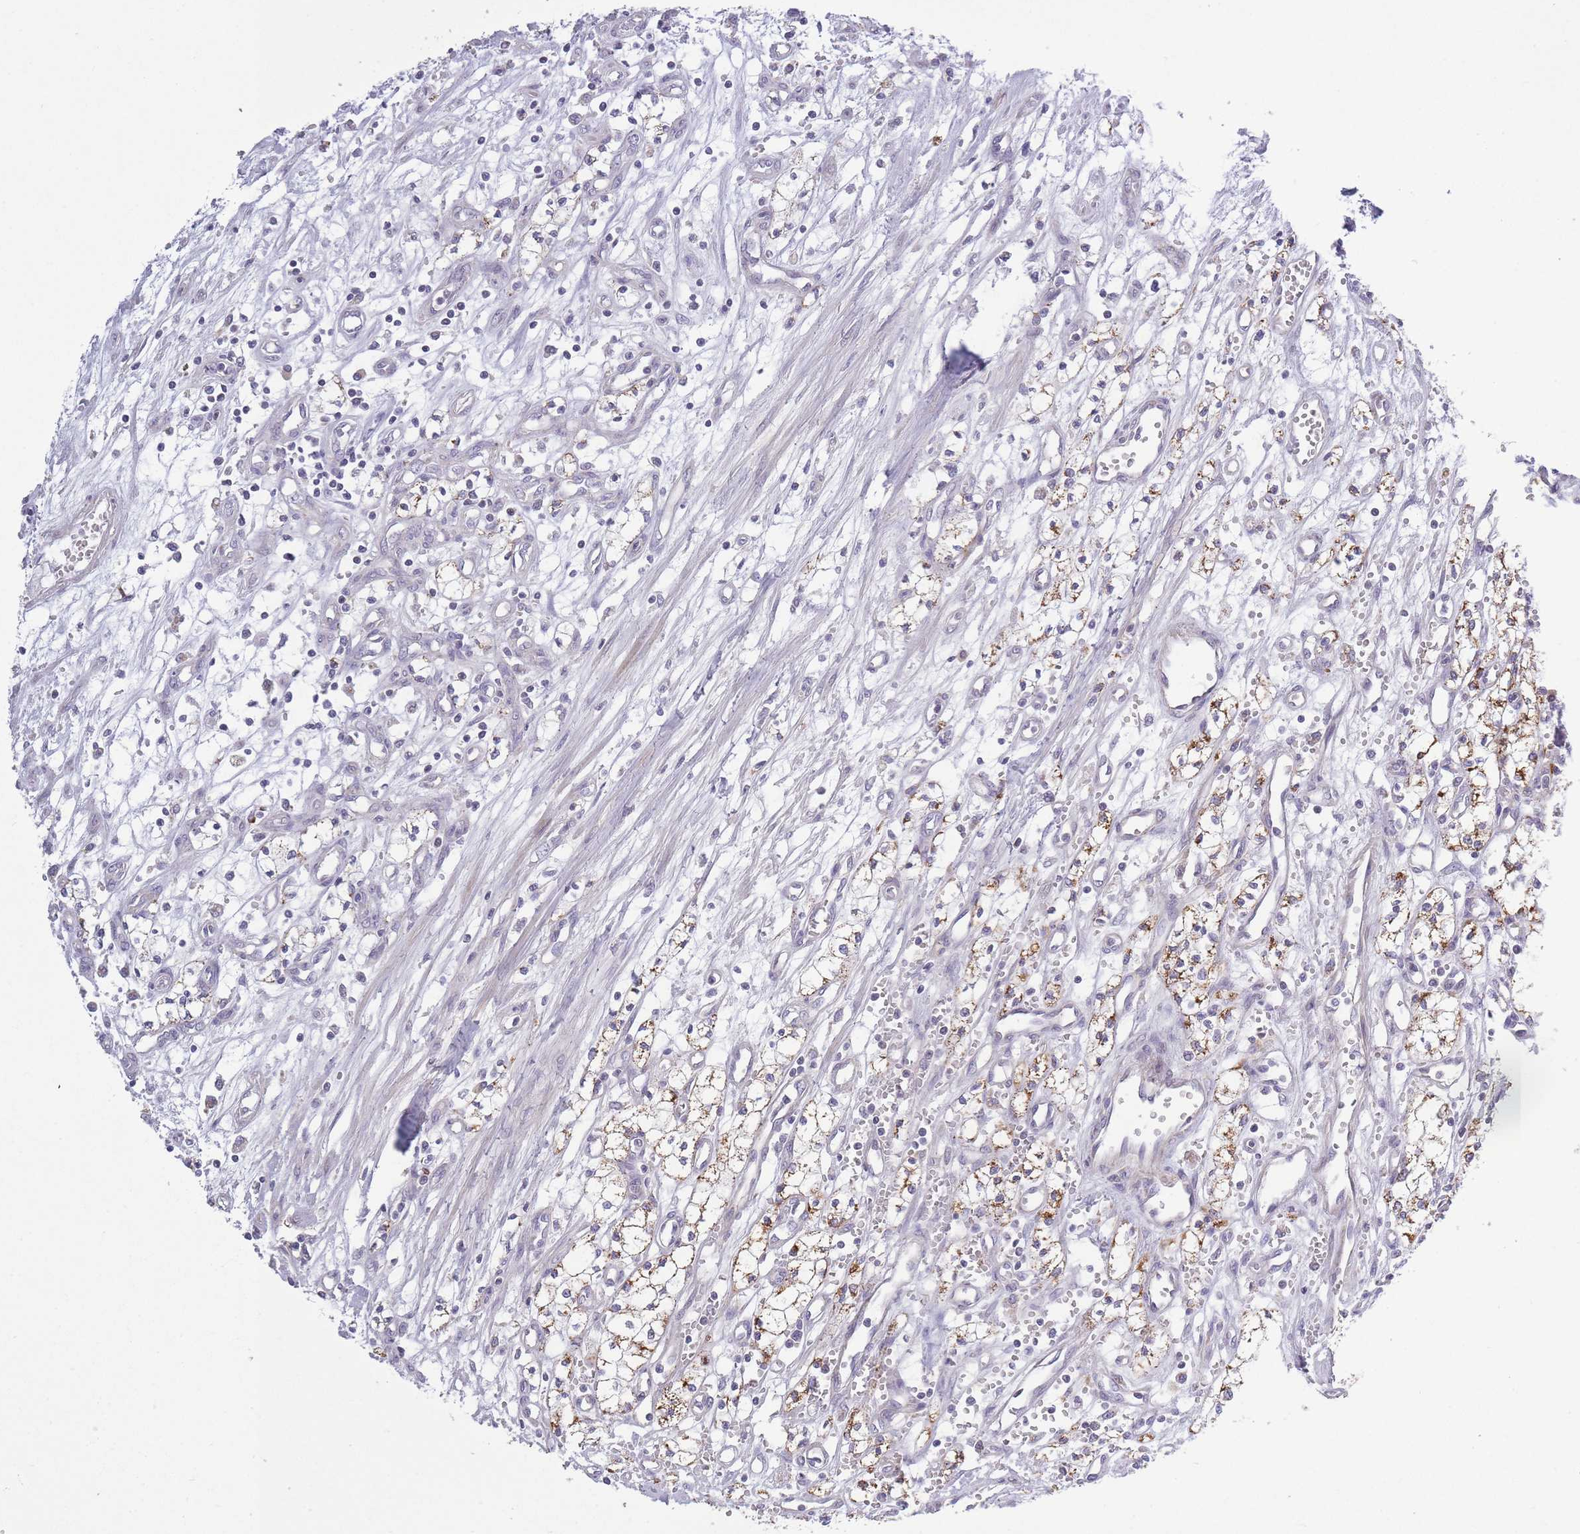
{"staining": {"intensity": "moderate", "quantity": "25%-75%", "location": "cytoplasmic/membranous"}, "tissue": "renal cancer", "cell_type": "Tumor cells", "image_type": "cancer", "snomed": [{"axis": "morphology", "description": "Adenocarcinoma, NOS"}, {"axis": "topography", "description": "Kidney"}], "caption": "Moderate cytoplasmic/membranous expression for a protein is present in approximately 25%-75% of tumor cells of renal cancer using IHC.", "gene": "ZBTB24", "patient": {"sex": "male", "age": 59}}